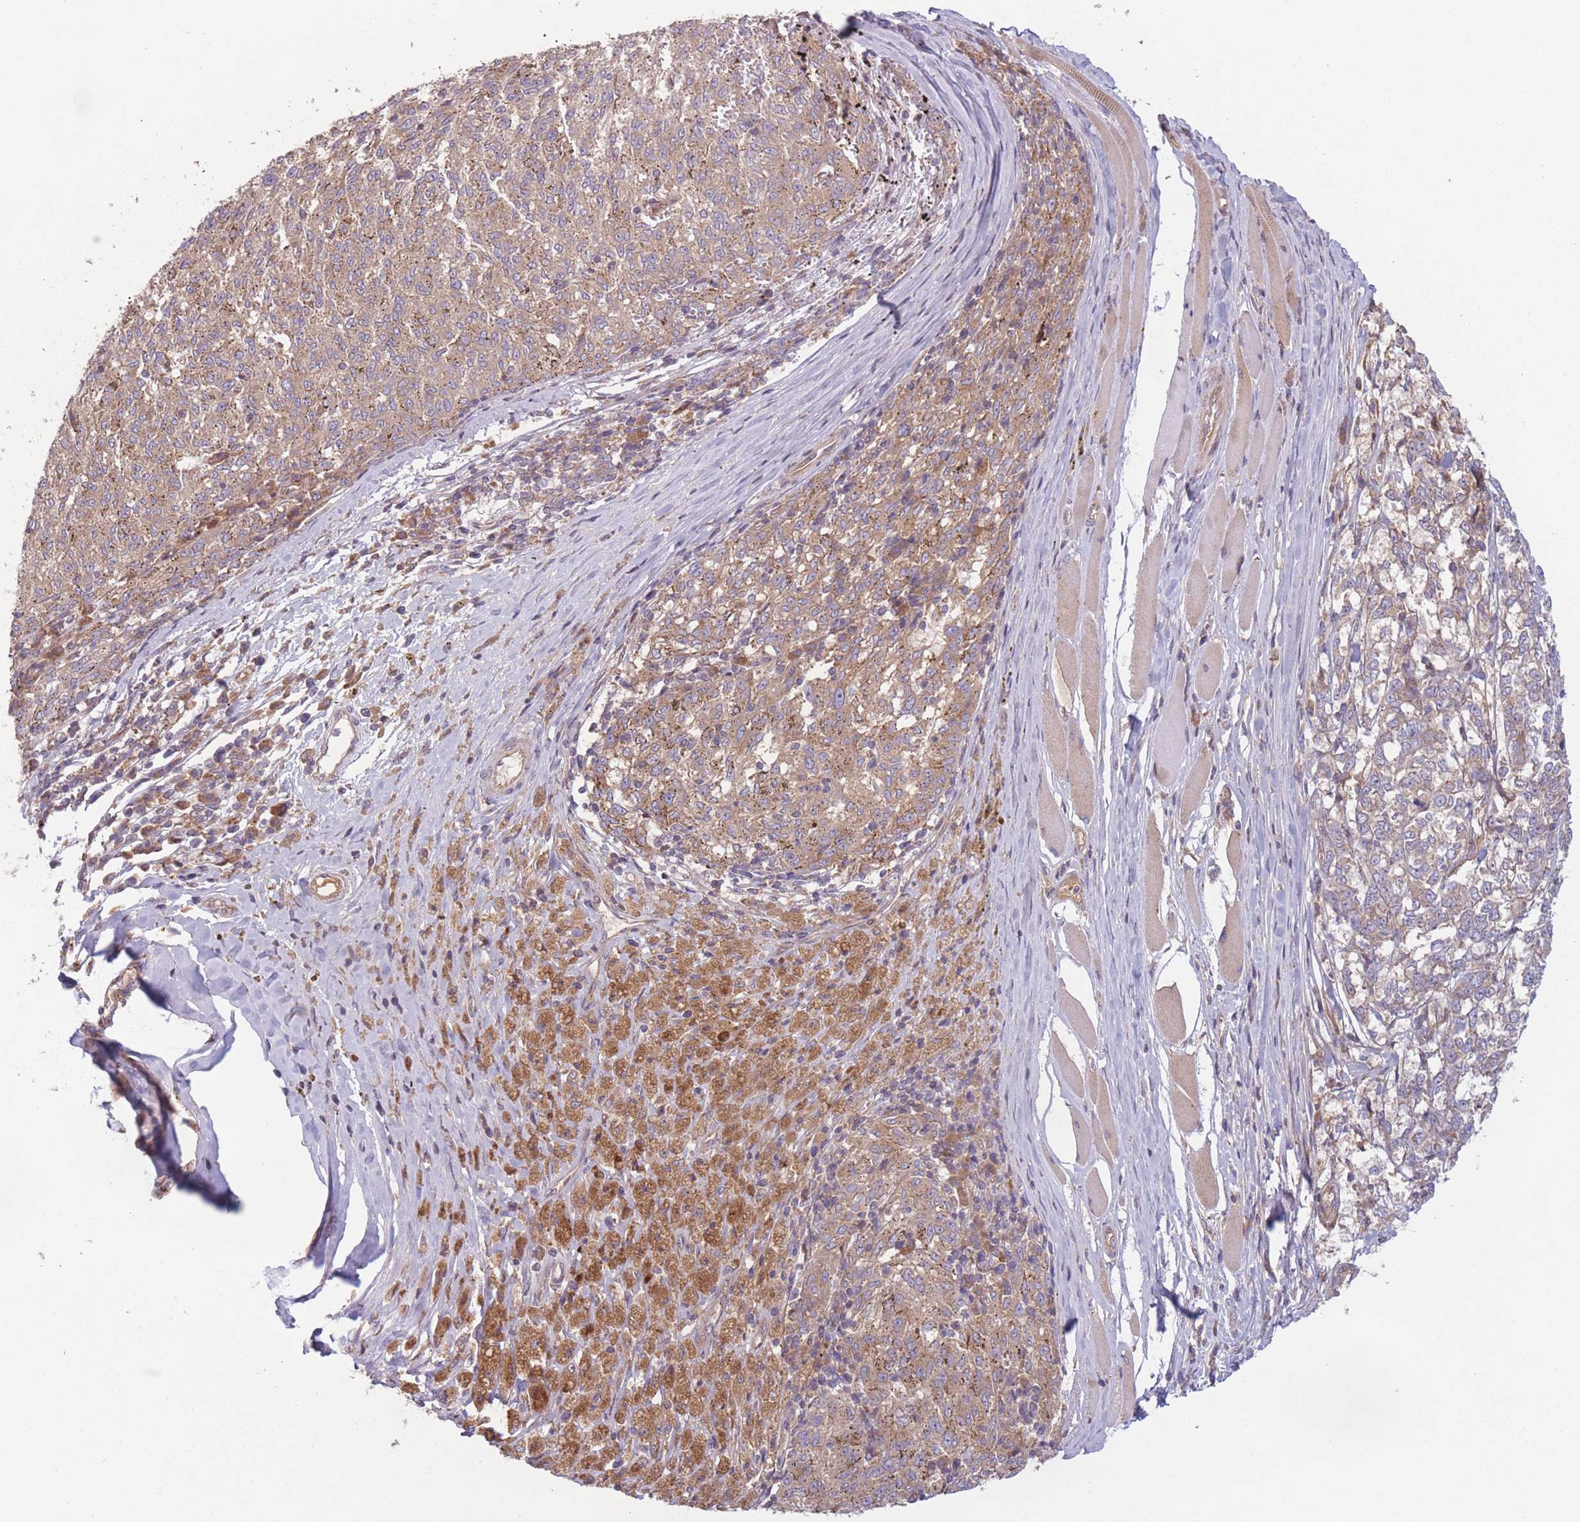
{"staining": {"intensity": "weak", "quantity": ">75%", "location": "cytoplasmic/membranous"}, "tissue": "melanoma", "cell_type": "Tumor cells", "image_type": "cancer", "snomed": [{"axis": "morphology", "description": "Malignant melanoma, NOS"}, {"axis": "topography", "description": "Skin"}], "caption": "Tumor cells demonstrate low levels of weak cytoplasmic/membranous staining in about >75% of cells in malignant melanoma.", "gene": "WASHC2A", "patient": {"sex": "female", "age": 72}}